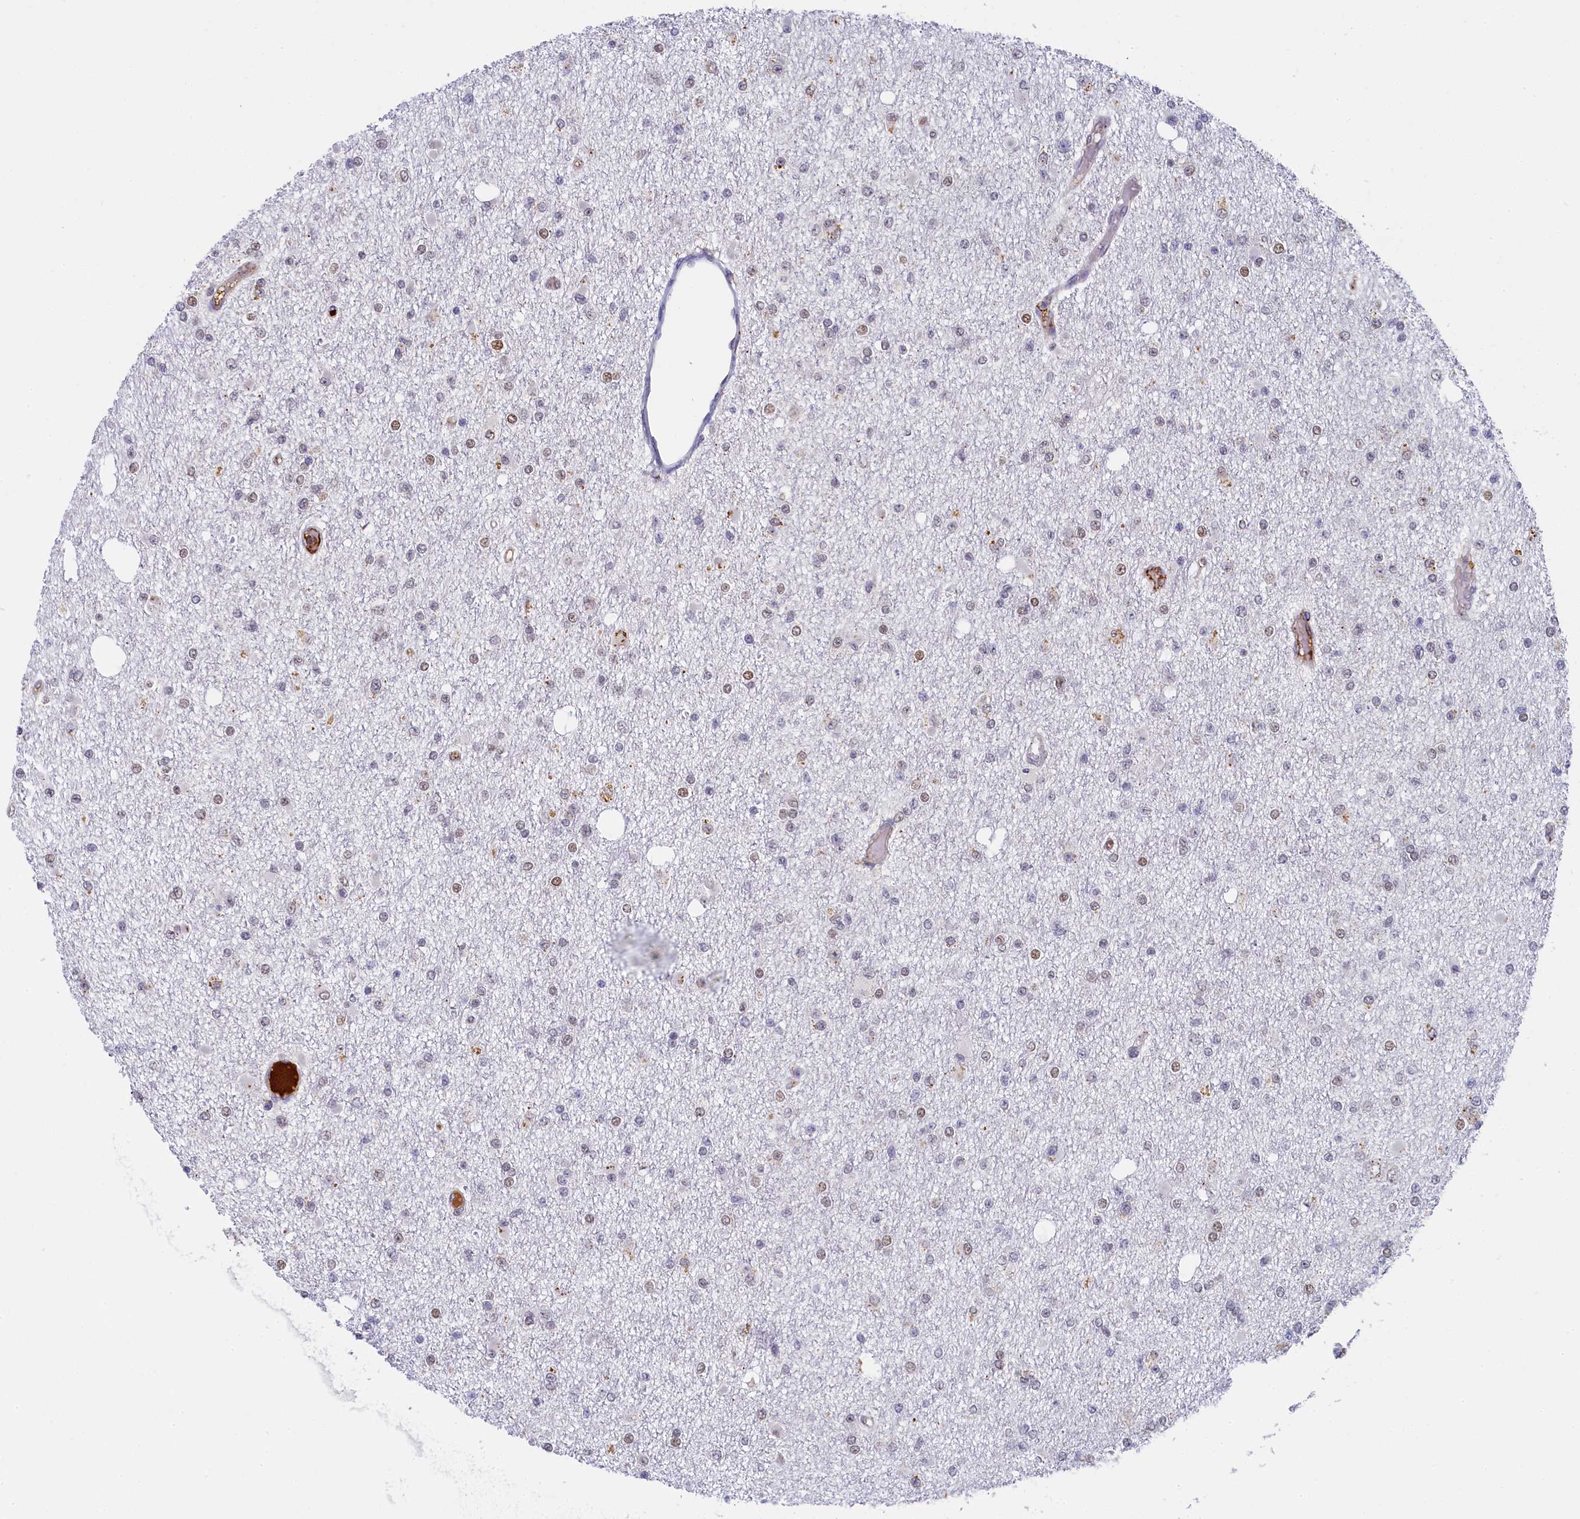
{"staining": {"intensity": "moderate", "quantity": "<25%", "location": "nuclear"}, "tissue": "glioma", "cell_type": "Tumor cells", "image_type": "cancer", "snomed": [{"axis": "morphology", "description": "Glioma, malignant, Low grade"}, {"axis": "topography", "description": "Brain"}], "caption": "Moderate nuclear expression is present in approximately <25% of tumor cells in malignant glioma (low-grade).", "gene": "INTS14", "patient": {"sex": "female", "age": 22}}